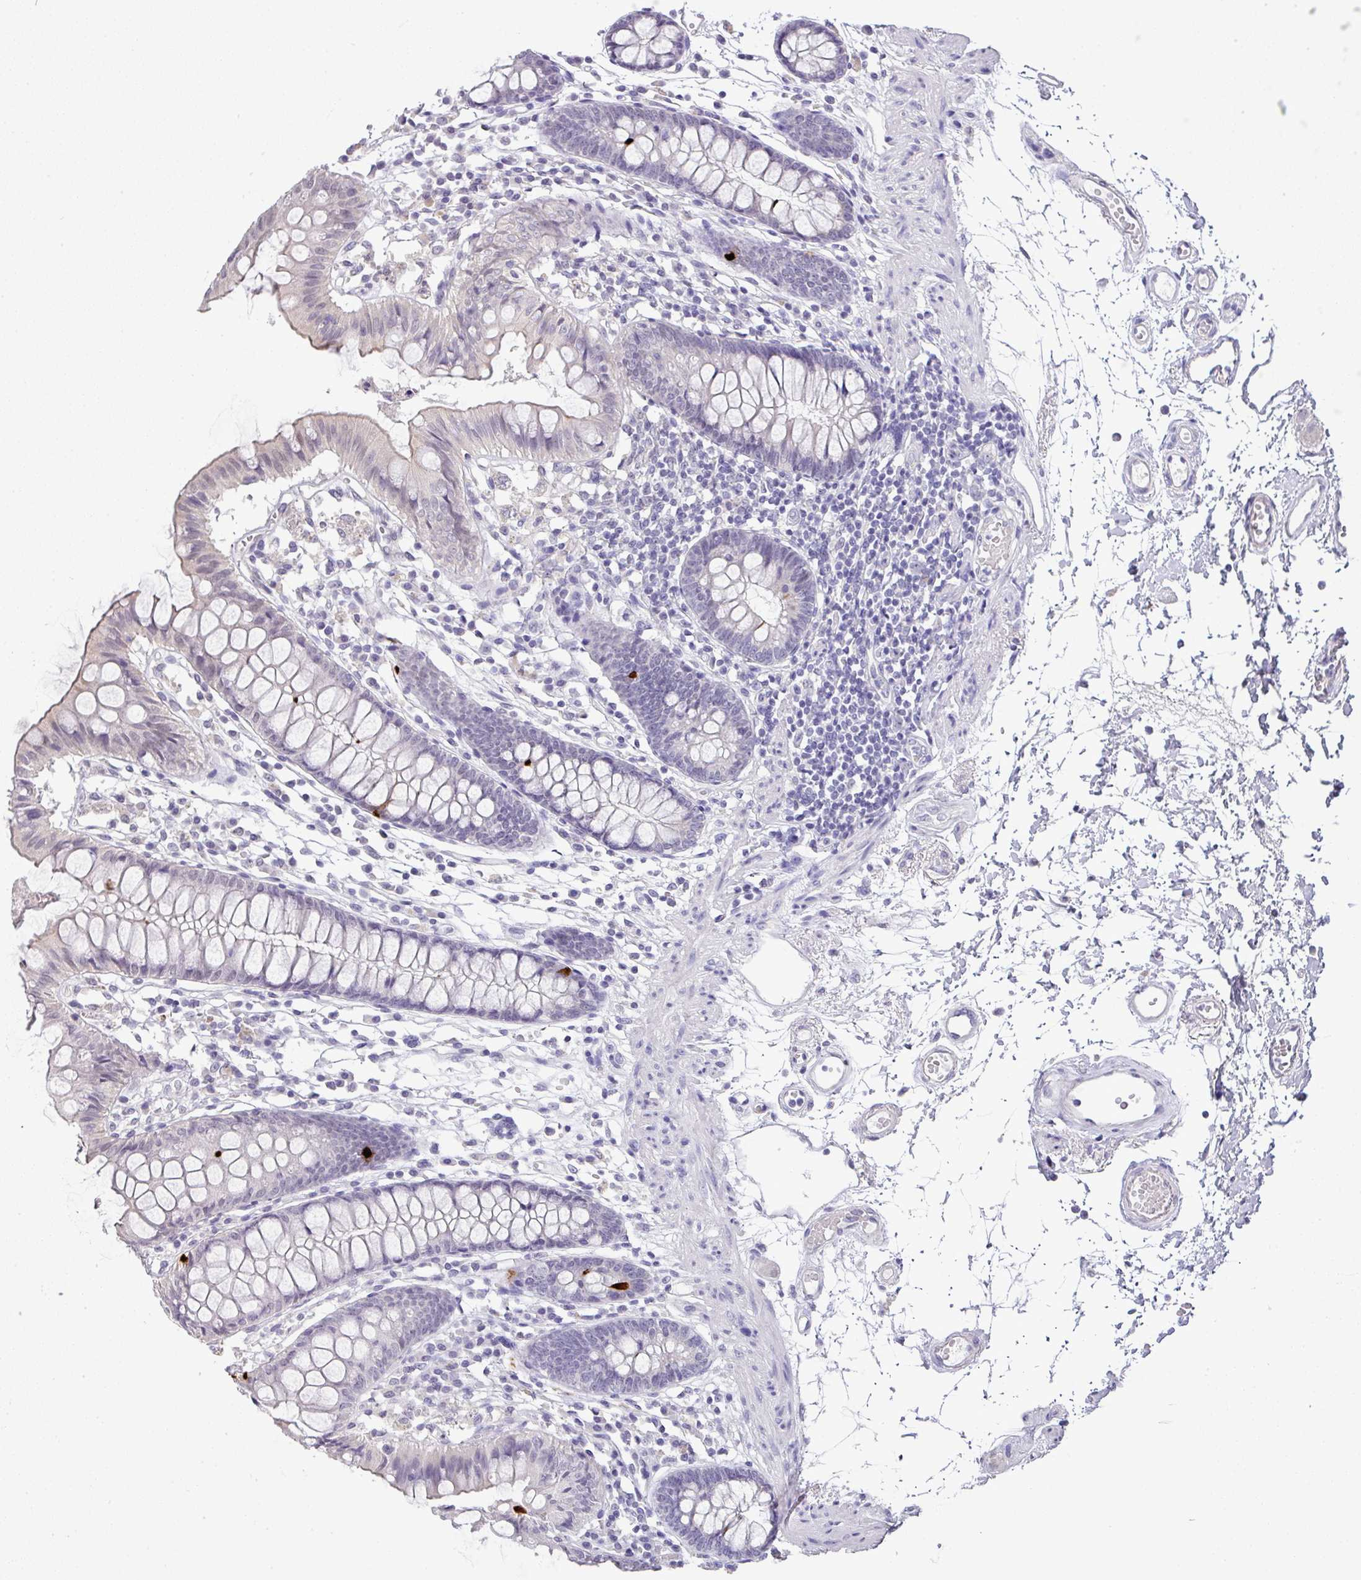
{"staining": {"intensity": "negative", "quantity": "none", "location": "none"}, "tissue": "colon", "cell_type": "Endothelial cells", "image_type": "normal", "snomed": [{"axis": "morphology", "description": "Normal tissue, NOS"}, {"axis": "topography", "description": "Colon"}], "caption": "High magnification brightfield microscopy of benign colon stained with DAB (3,3'-diaminobenzidine) (brown) and counterstained with hematoxylin (blue): endothelial cells show no significant expression.", "gene": "GCG", "patient": {"sex": "female", "age": 84}}